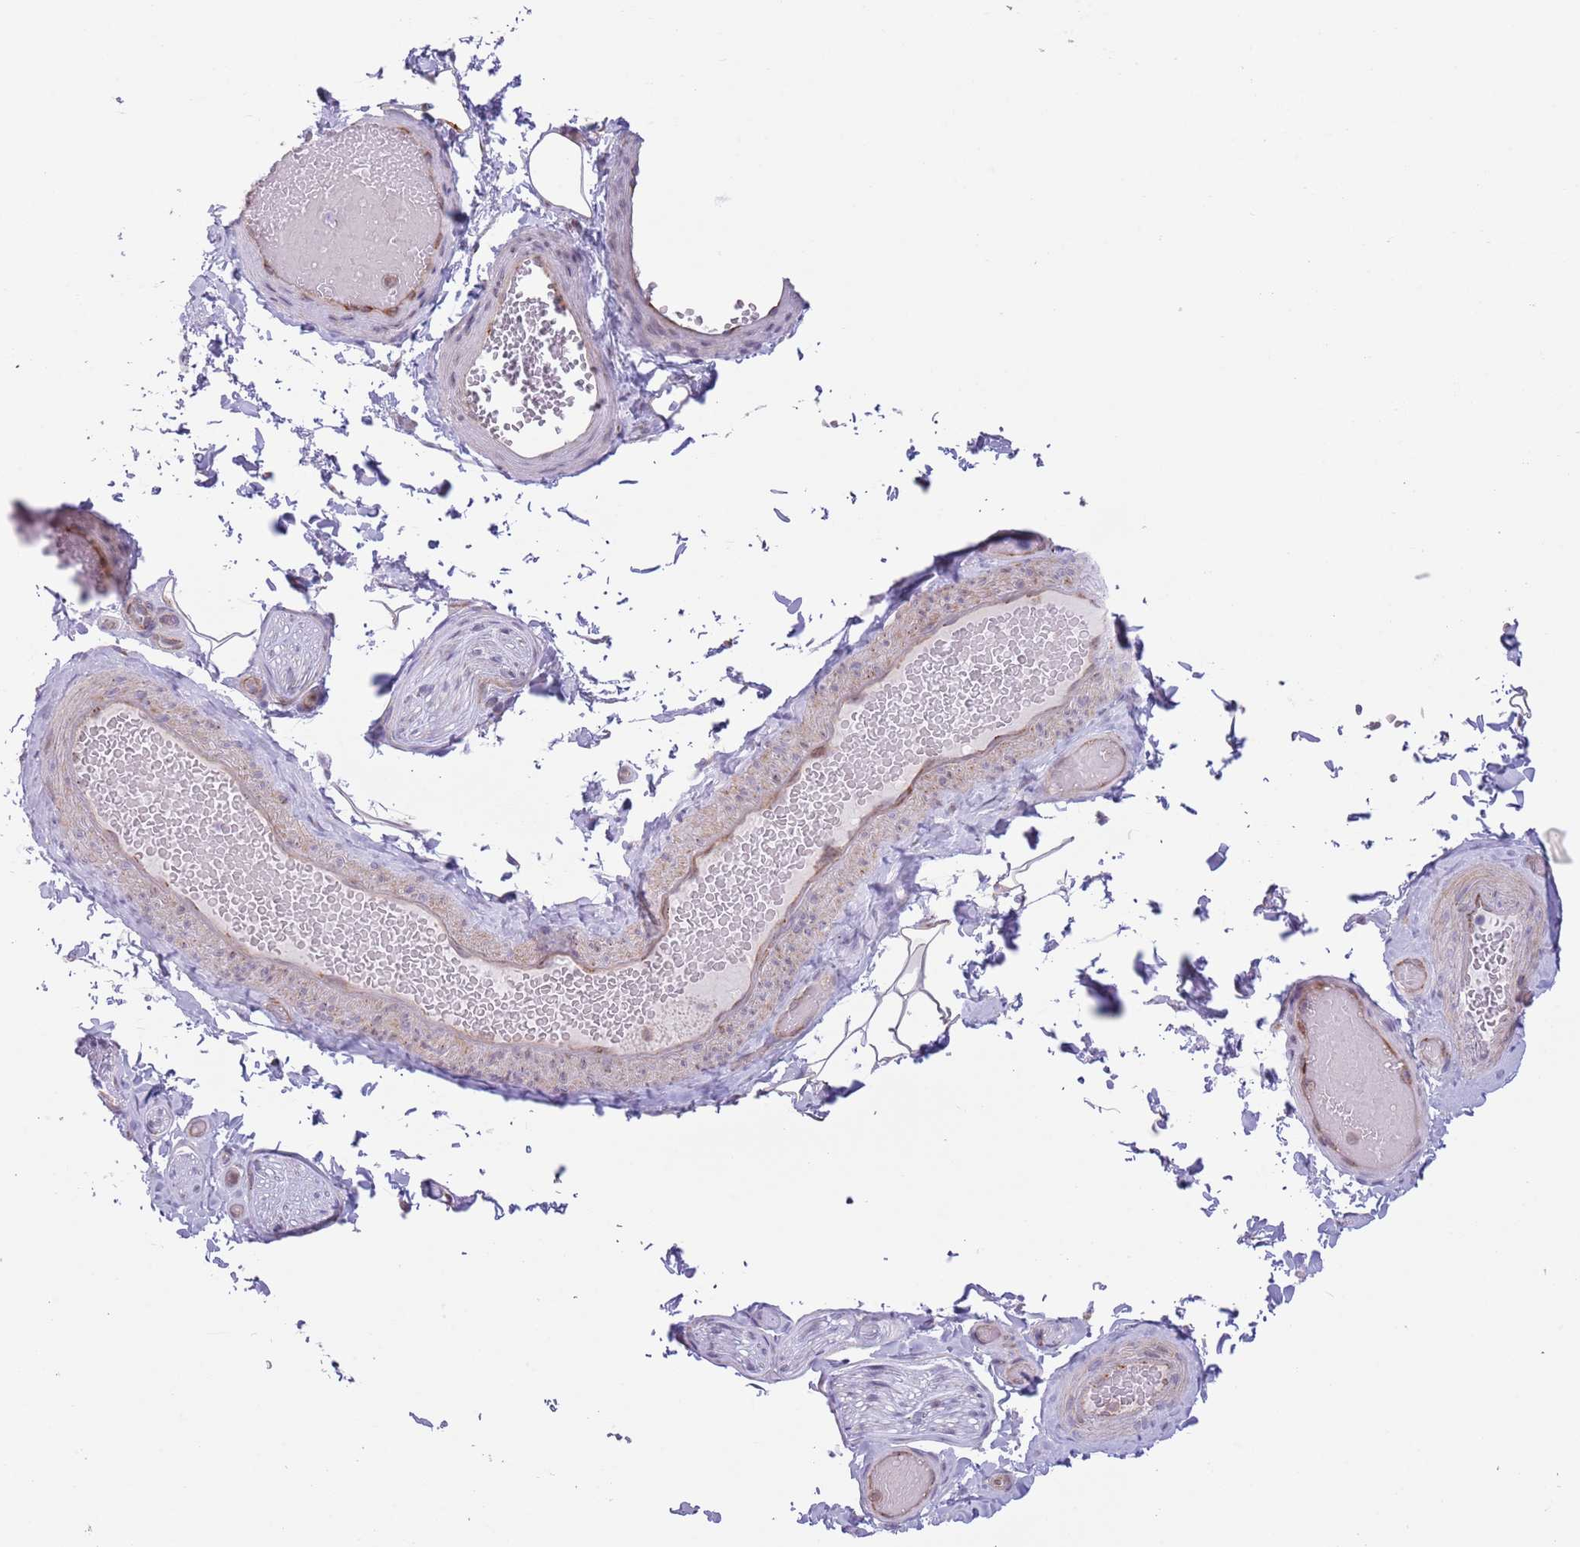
{"staining": {"intensity": "negative", "quantity": "none", "location": "none"}, "tissue": "adipose tissue", "cell_type": "Adipocytes", "image_type": "normal", "snomed": [{"axis": "morphology", "description": "Normal tissue, NOS"}, {"axis": "topography", "description": "Soft tissue"}, {"axis": "topography", "description": "Vascular tissue"}, {"axis": "topography", "description": "Peripheral nerve tissue"}], "caption": "High power microscopy image of an IHC image of unremarkable adipose tissue, revealing no significant positivity in adipocytes.", "gene": "C20orf96", "patient": {"sex": "male", "age": 32}}